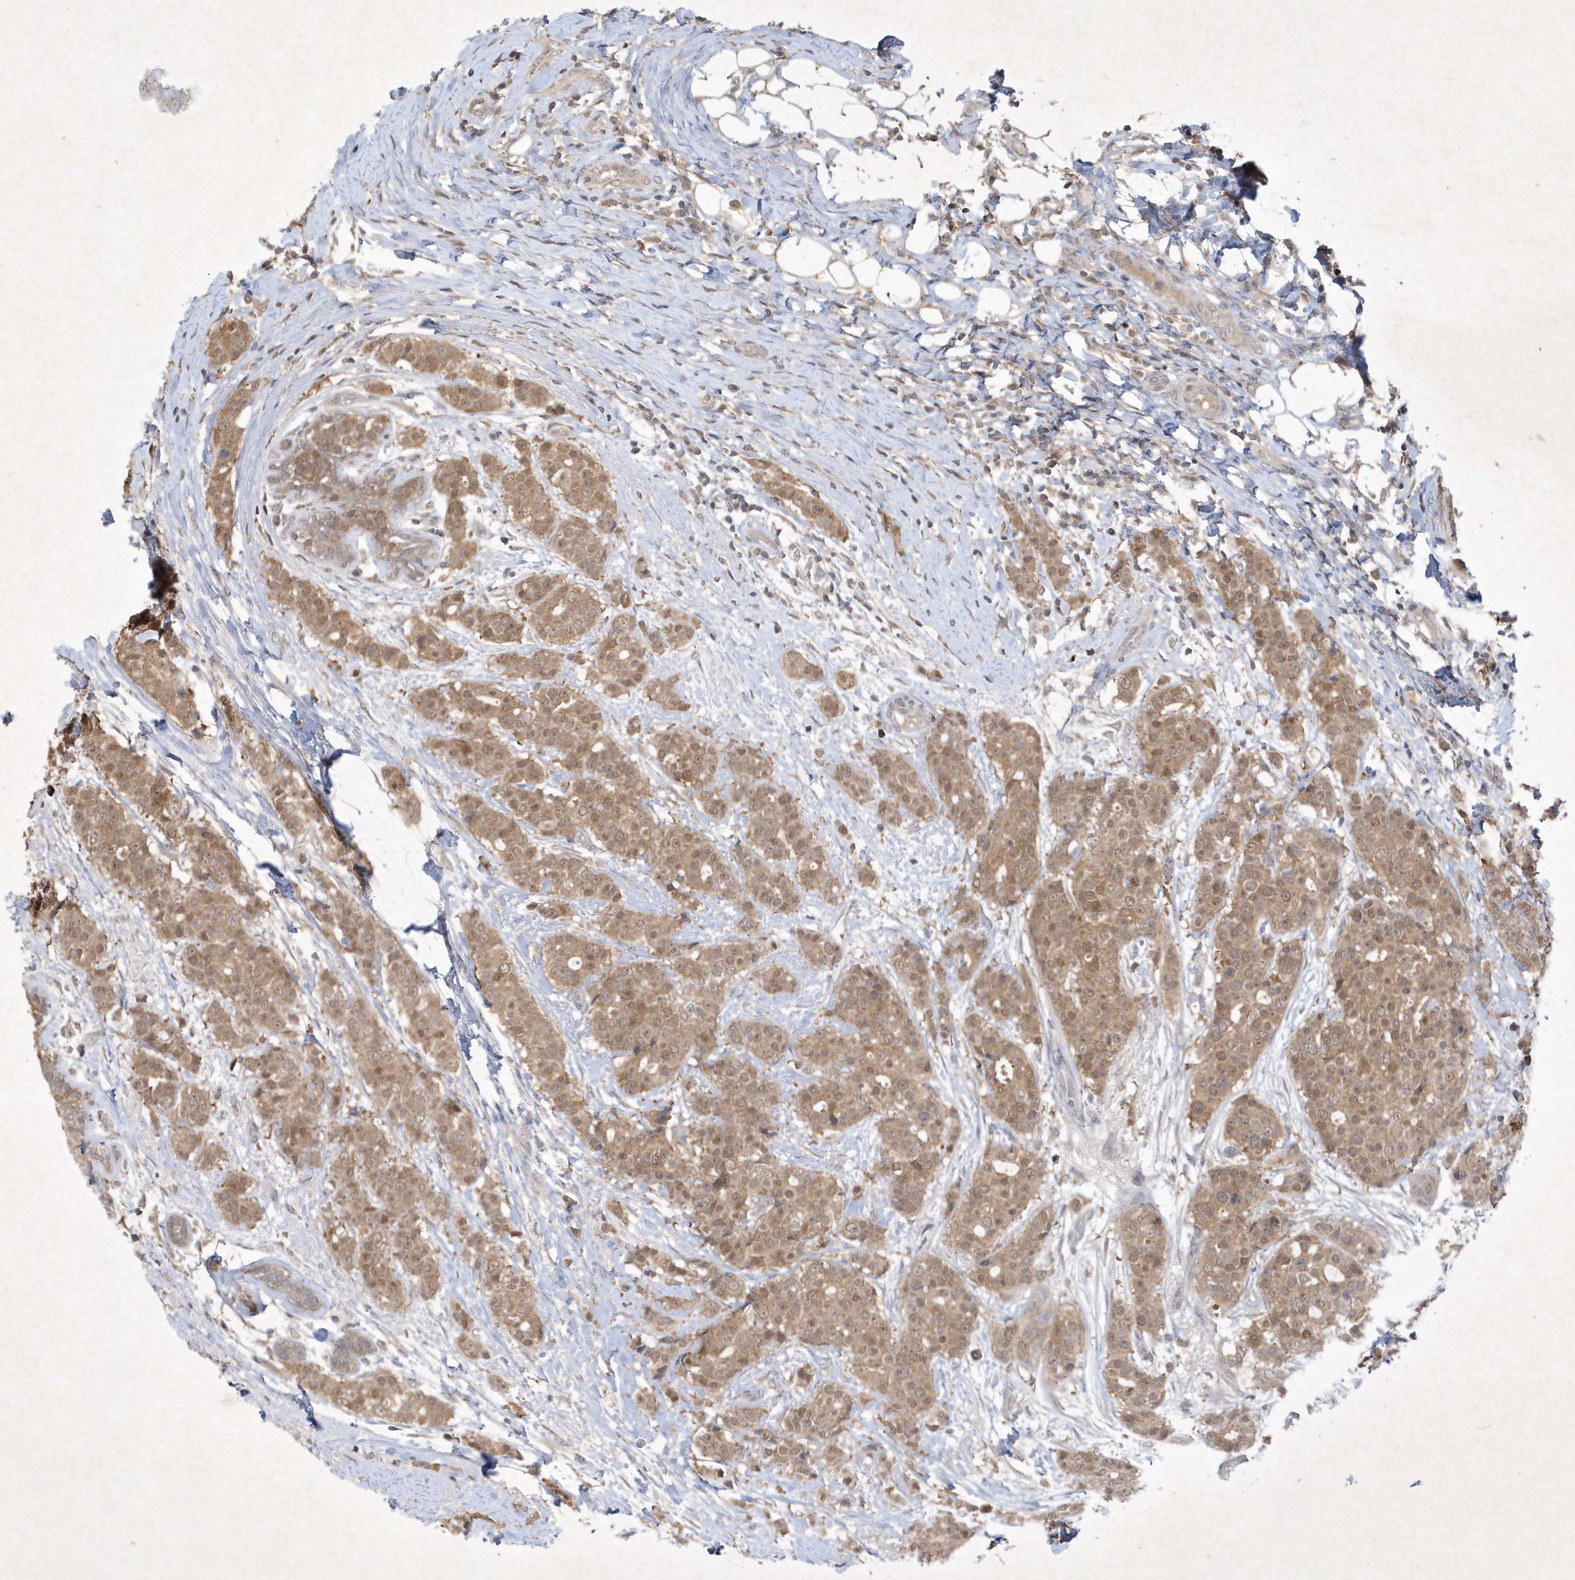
{"staining": {"intensity": "moderate", "quantity": ">75%", "location": "cytoplasmic/membranous,nuclear"}, "tissue": "breast cancer", "cell_type": "Tumor cells", "image_type": "cancer", "snomed": [{"axis": "morphology", "description": "Lobular carcinoma"}, {"axis": "topography", "description": "Breast"}], "caption": "Immunohistochemistry (IHC) of breast cancer displays medium levels of moderate cytoplasmic/membranous and nuclear expression in about >75% of tumor cells.", "gene": "AKR7A2", "patient": {"sex": "female", "age": 51}}